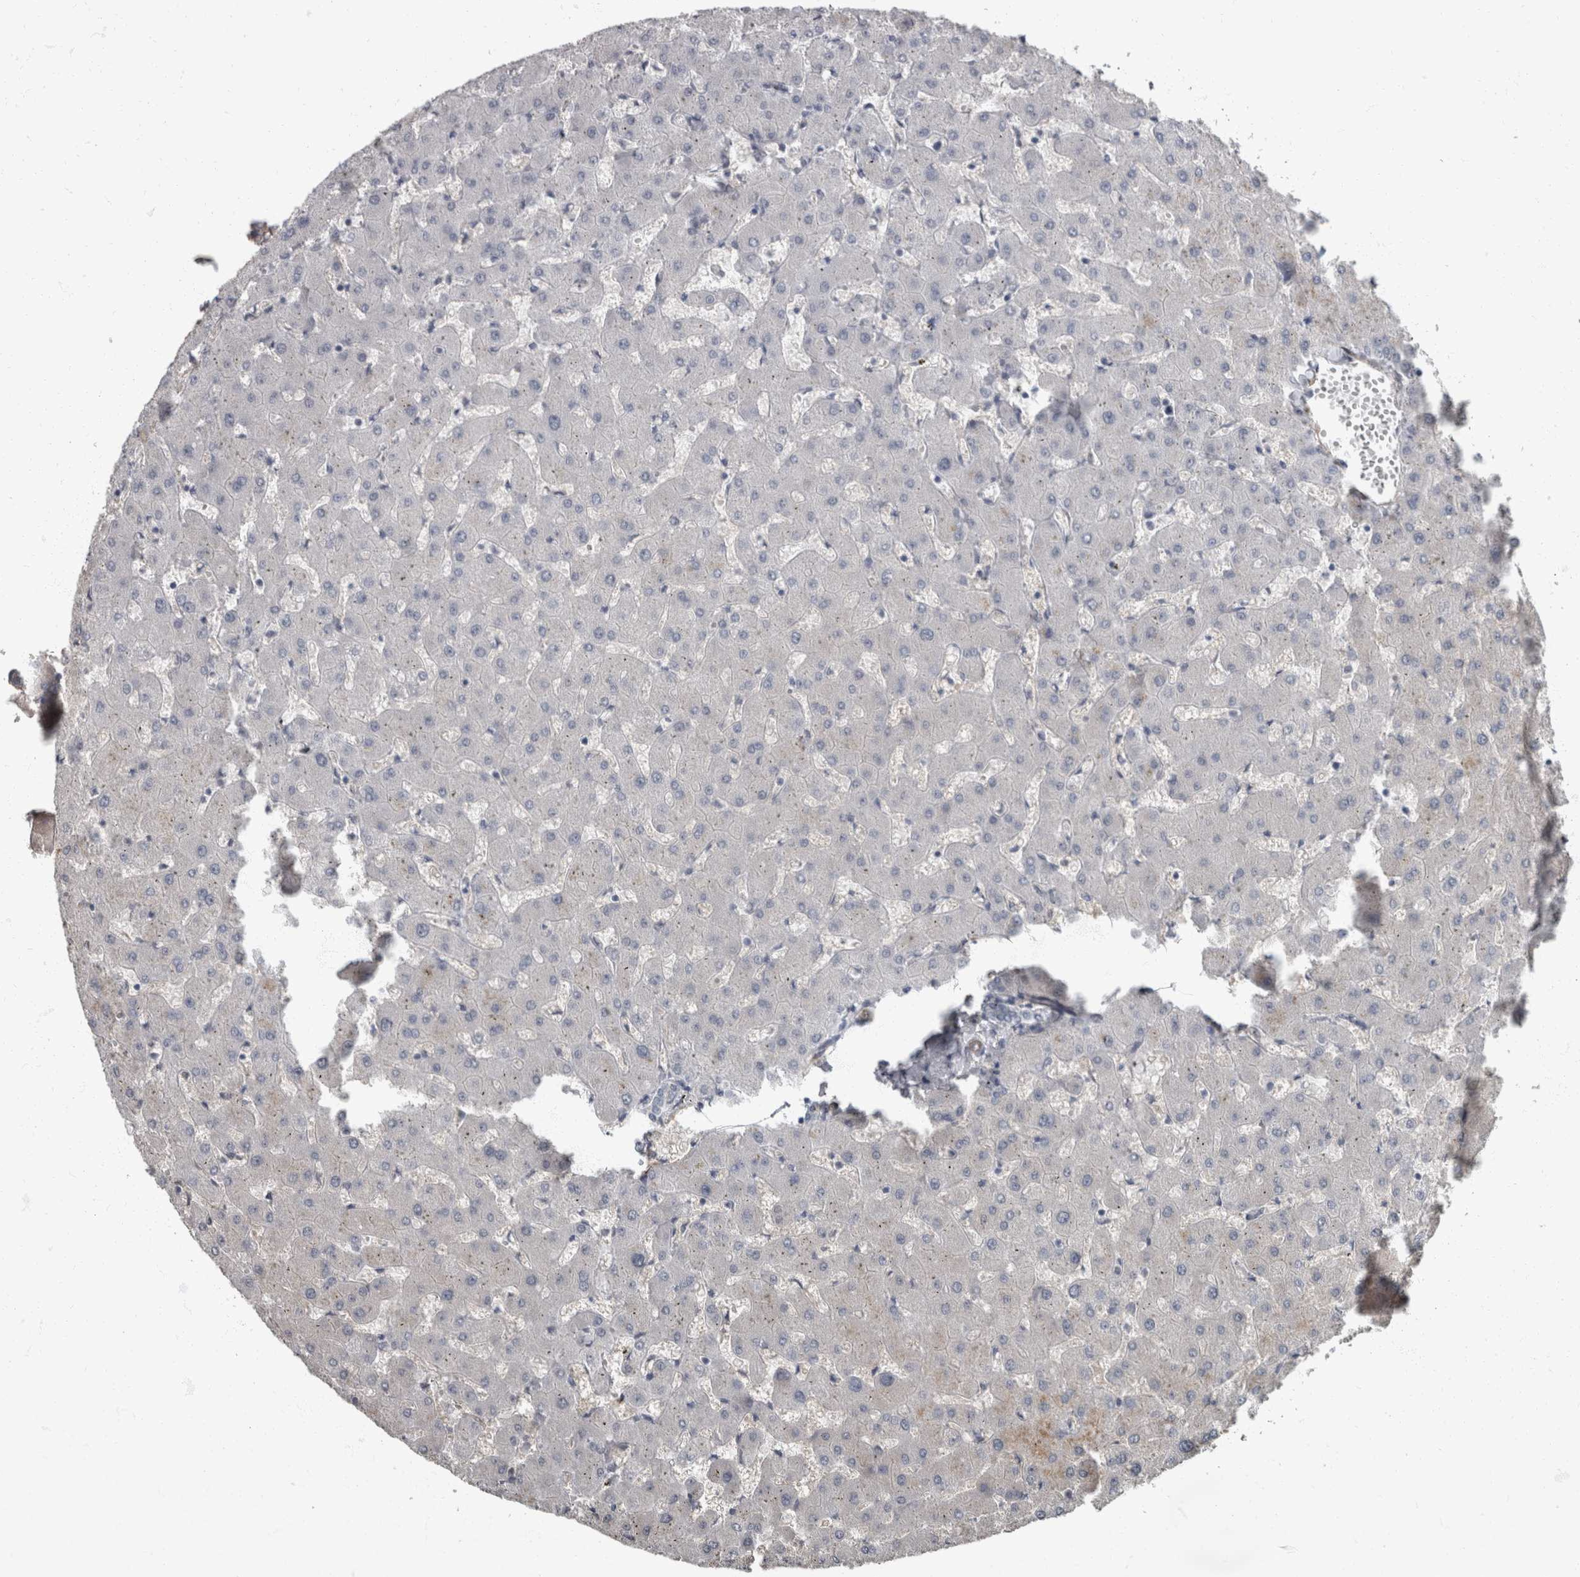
{"staining": {"intensity": "negative", "quantity": "none", "location": "none"}, "tissue": "liver", "cell_type": "Cholangiocytes", "image_type": "normal", "snomed": [{"axis": "morphology", "description": "Normal tissue, NOS"}, {"axis": "topography", "description": "Liver"}], "caption": "Immunohistochemistry (IHC) of normal liver displays no positivity in cholangiocytes.", "gene": "MASTL", "patient": {"sex": "female", "age": 63}}